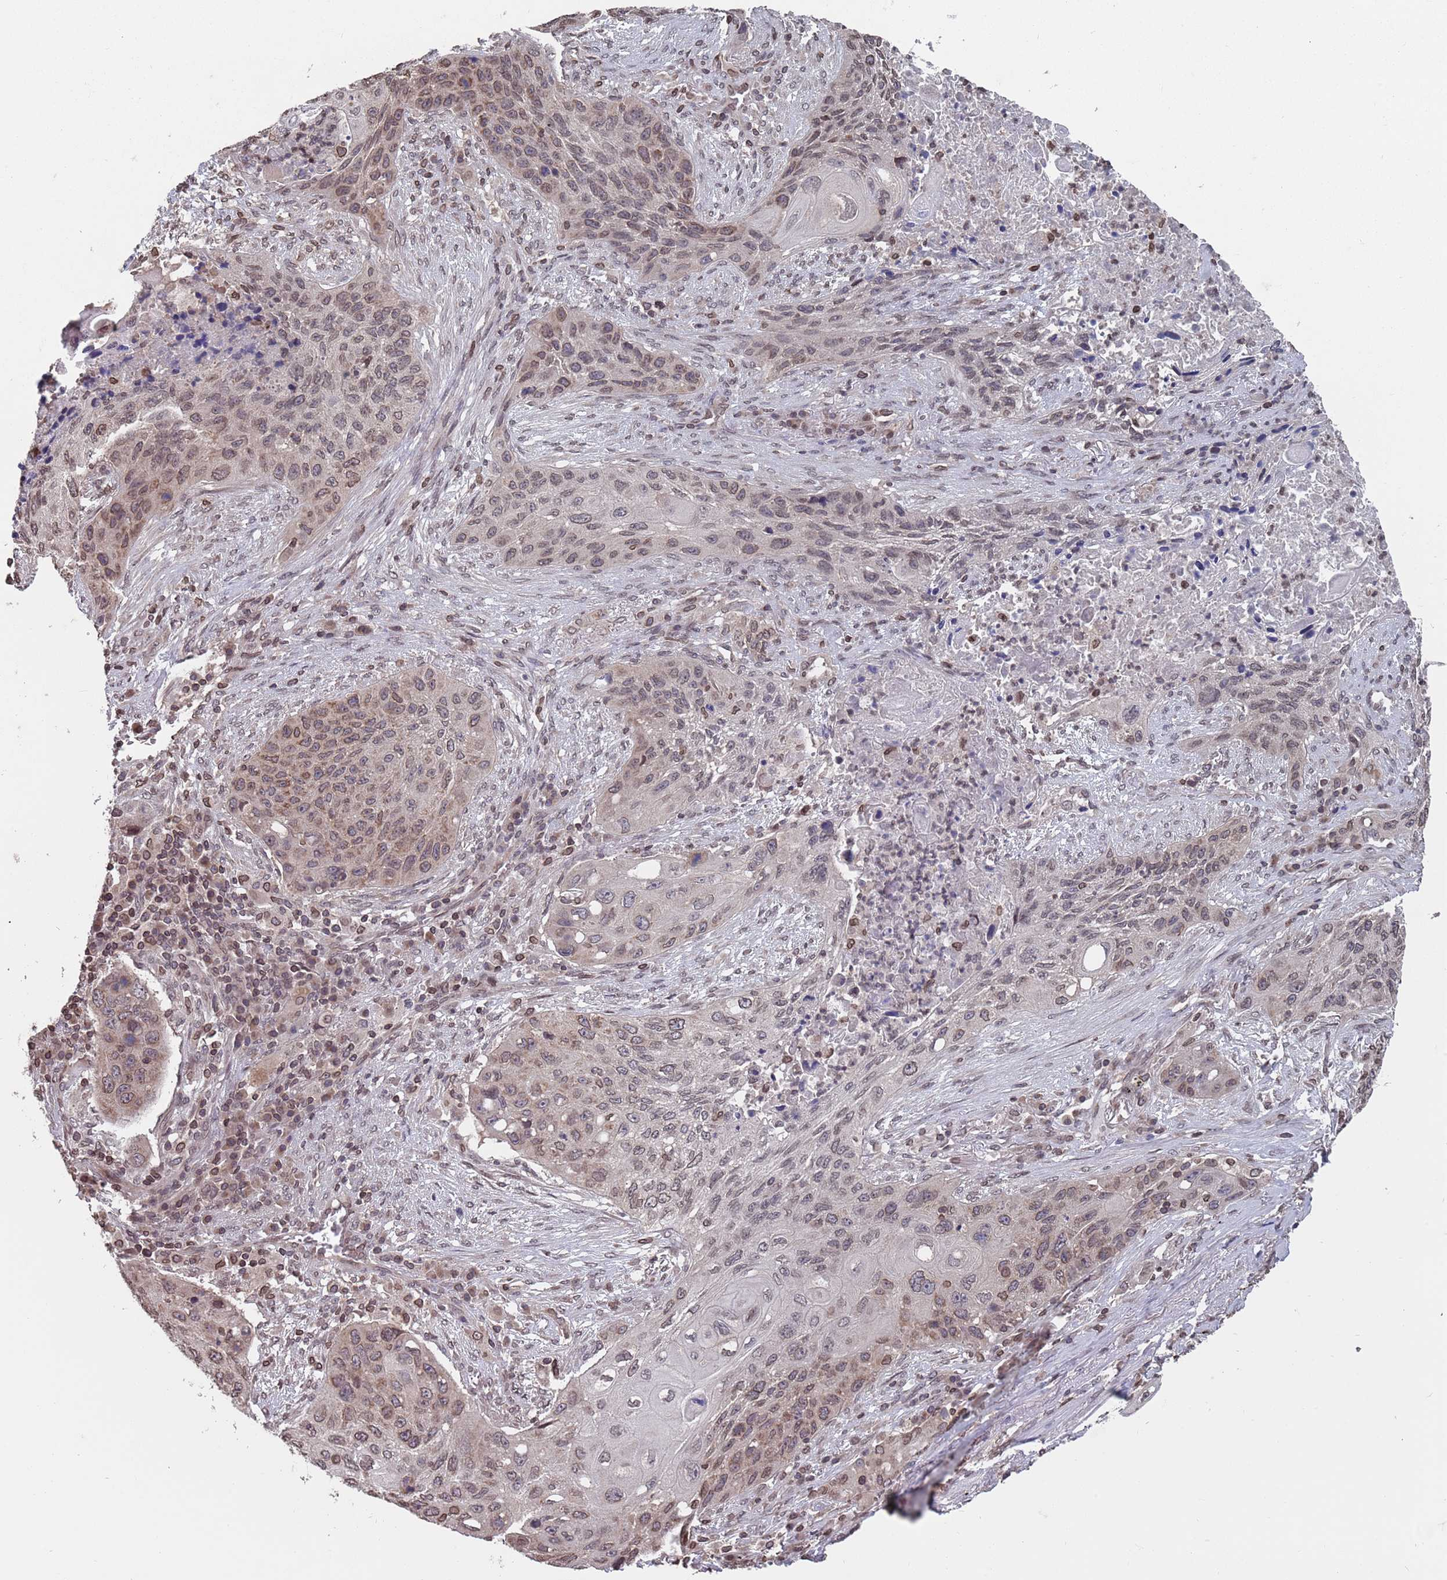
{"staining": {"intensity": "moderate", "quantity": "25%-75%", "location": "cytoplasmic/membranous,nuclear"}, "tissue": "lung cancer", "cell_type": "Tumor cells", "image_type": "cancer", "snomed": [{"axis": "morphology", "description": "Squamous cell carcinoma, NOS"}, {"axis": "topography", "description": "Lung"}], "caption": "Human squamous cell carcinoma (lung) stained with a brown dye exhibits moderate cytoplasmic/membranous and nuclear positive positivity in about 25%-75% of tumor cells.", "gene": "SDHAF3", "patient": {"sex": "female", "age": 63}}